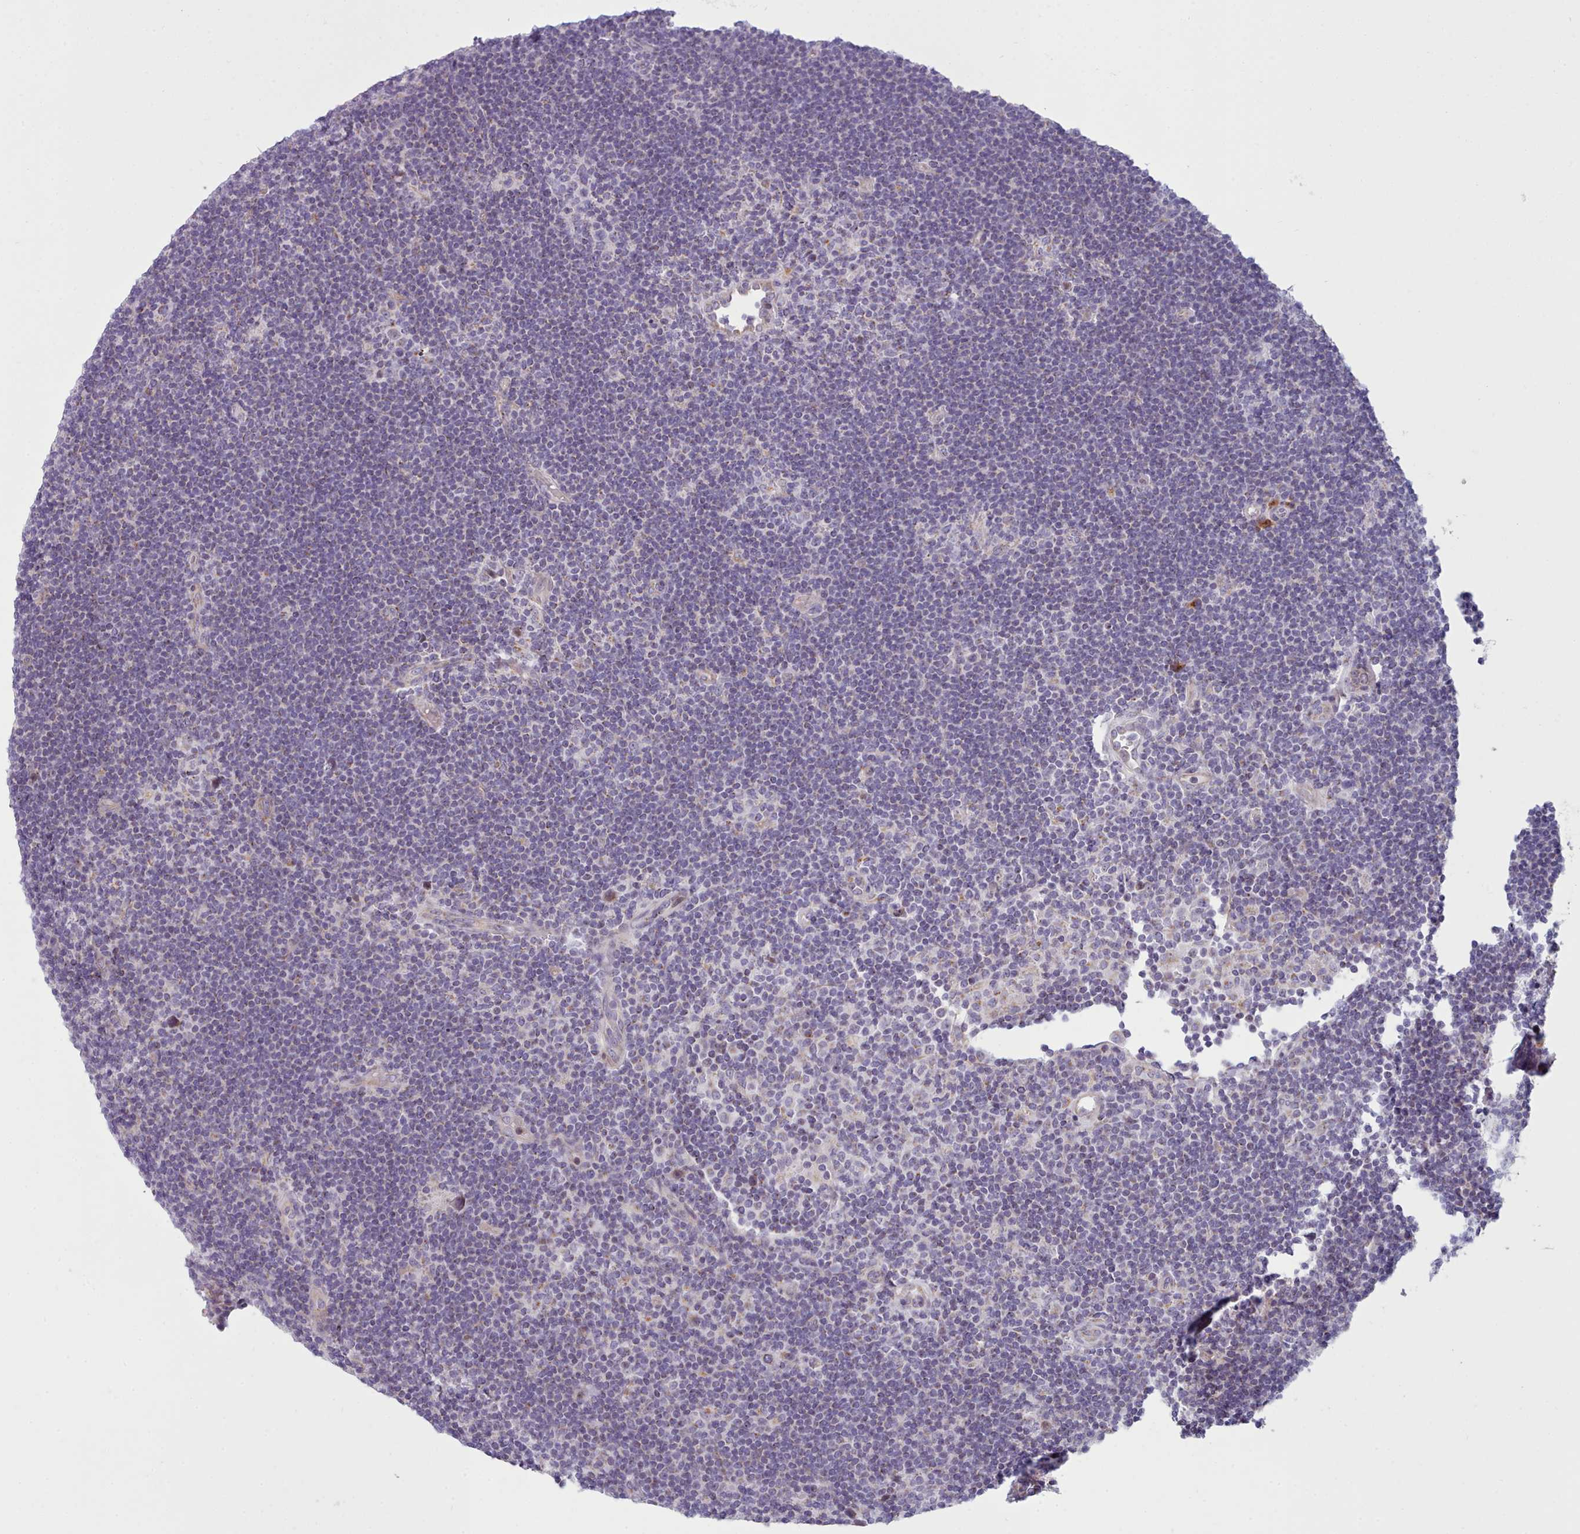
{"staining": {"intensity": "negative", "quantity": "none", "location": "none"}, "tissue": "lymphoma", "cell_type": "Tumor cells", "image_type": "cancer", "snomed": [{"axis": "morphology", "description": "Hodgkin's disease, NOS"}, {"axis": "topography", "description": "Lymph node"}], "caption": "Tumor cells show no significant protein expression in Hodgkin's disease.", "gene": "SLC52A3", "patient": {"sex": "female", "age": 57}}